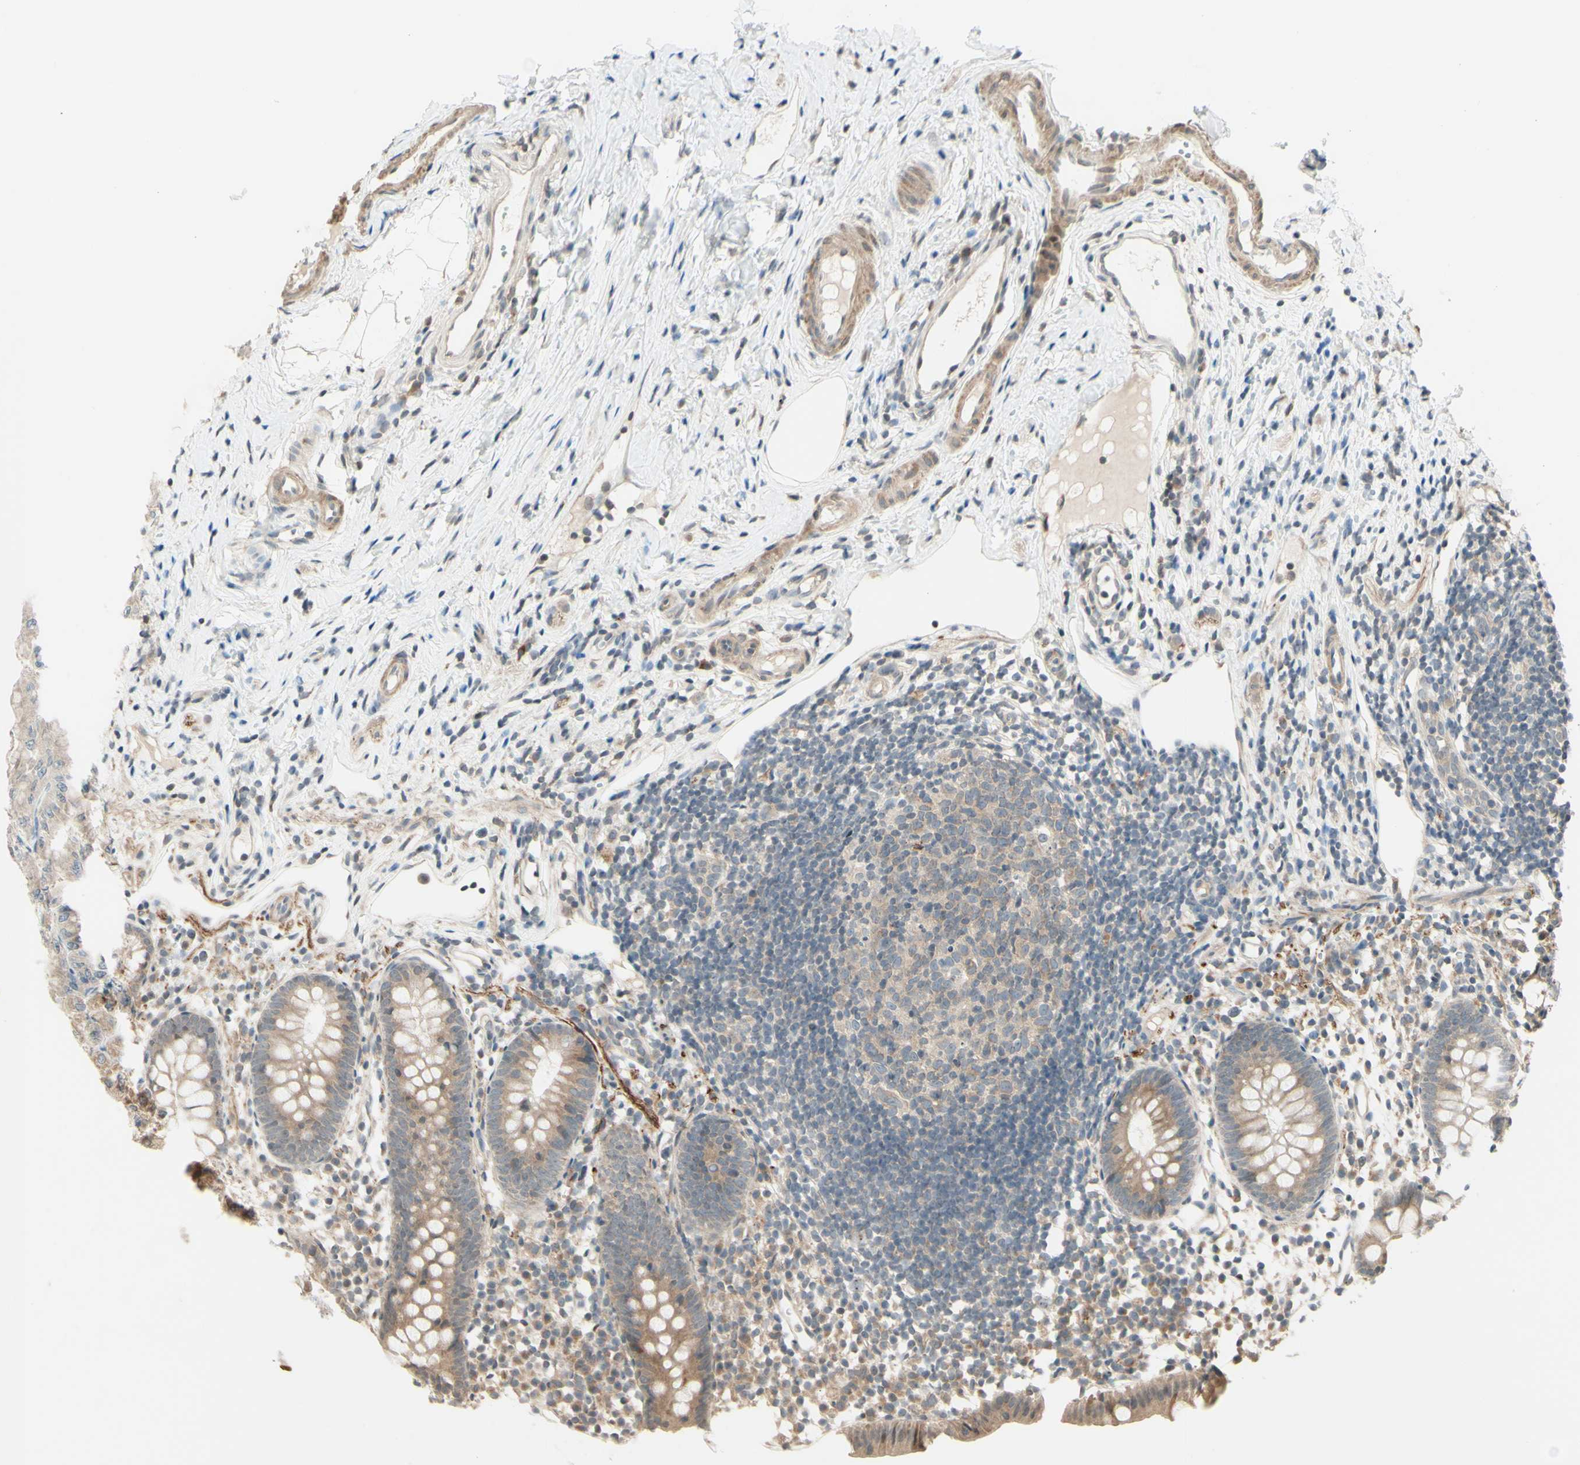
{"staining": {"intensity": "weak", "quantity": ">75%", "location": "cytoplasmic/membranous"}, "tissue": "appendix", "cell_type": "Glandular cells", "image_type": "normal", "snomed": [{"axis": "morphology", "description": "Normal tissue, NOS"}, {"axis": "topography", "description": "Appendix"}], "caption": "The histopathology image reveals a brown stain indicating the presence of a protein in the cytoplasmic/membranous of glandular cells in appendix.", "gene": "ZW10", "patient": {"sex": "female", "age": 20}}